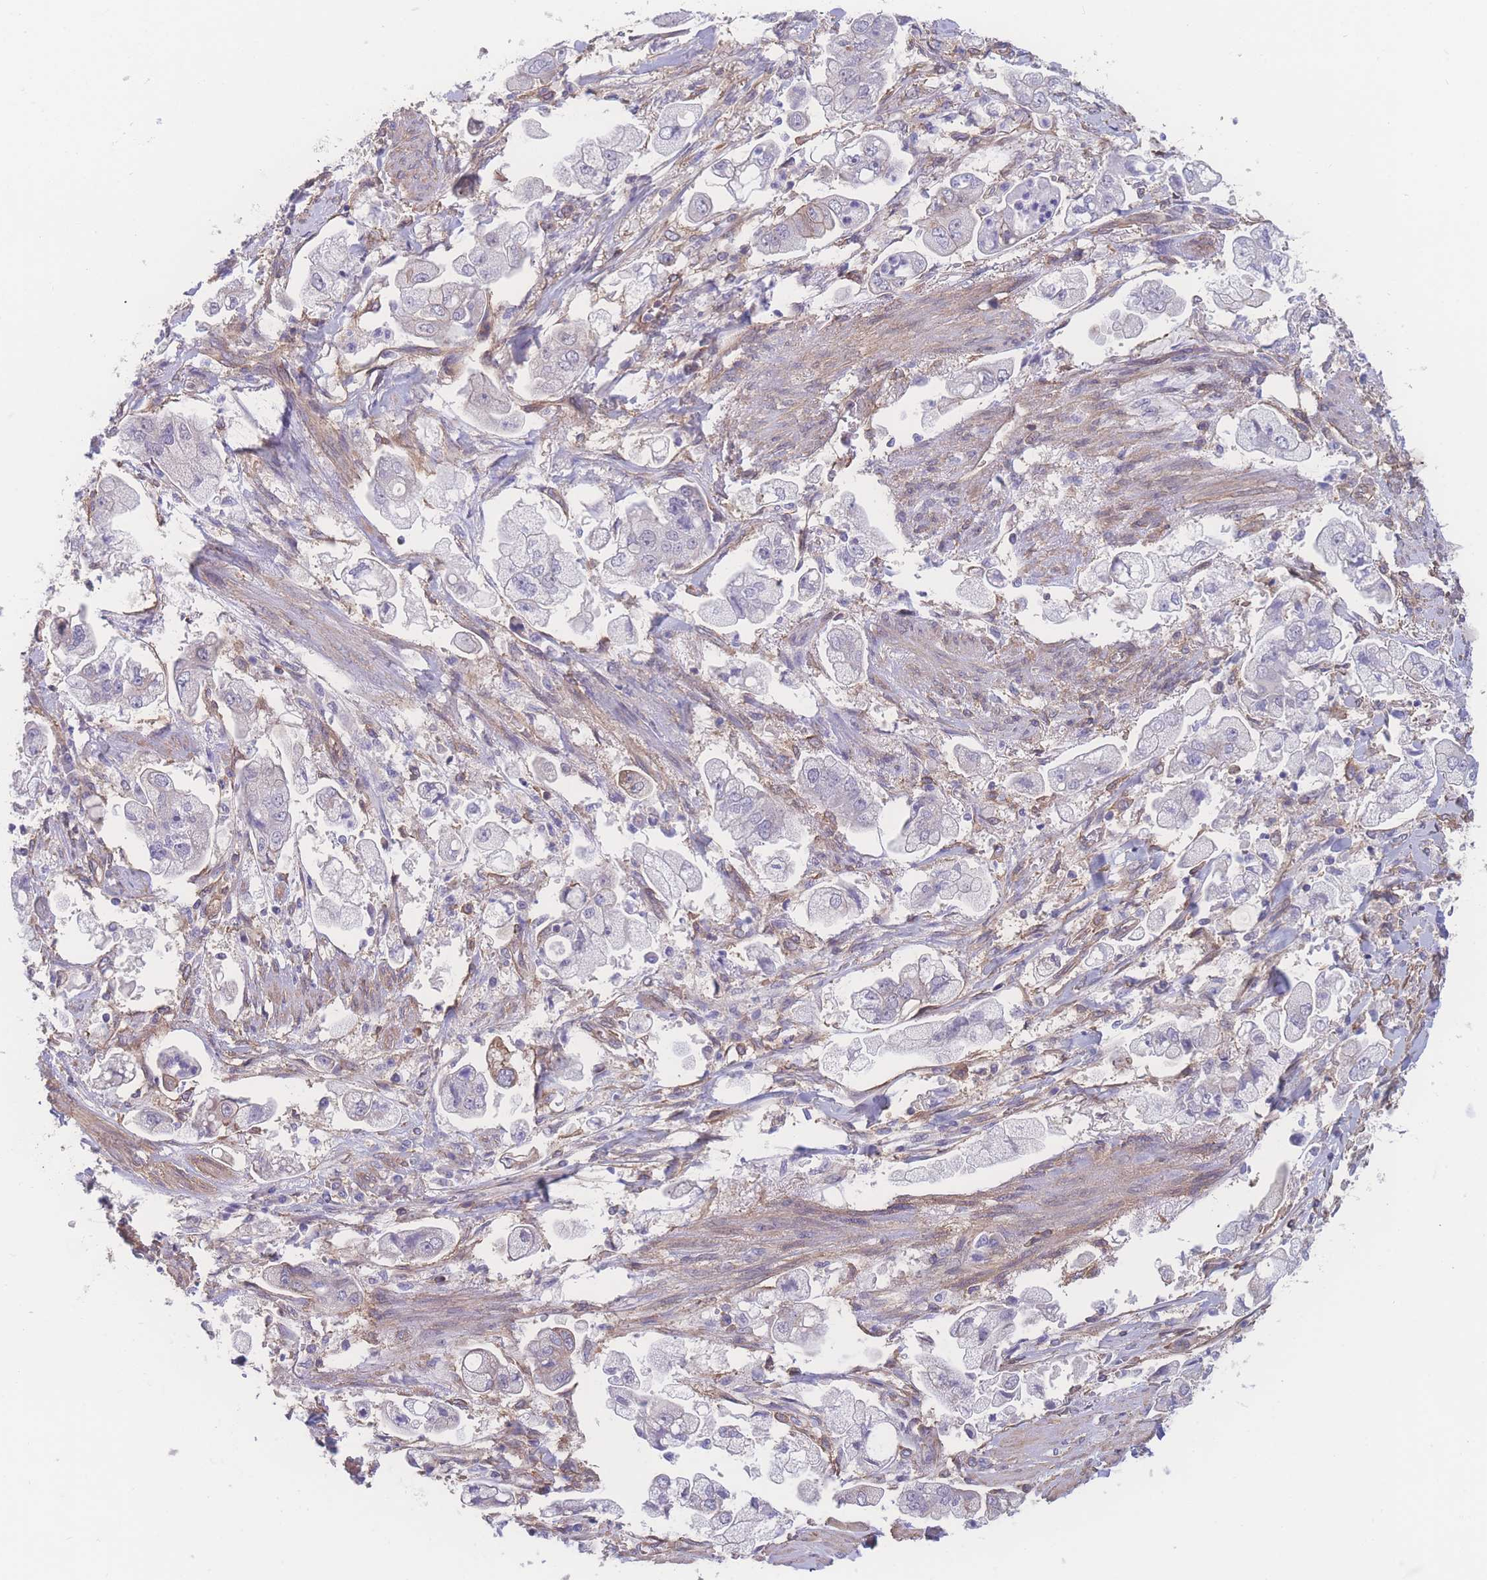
{"staining": {"intensity": "negative", "quantity": "none", "location": "none"}, "tissue": "stomach cancer", "cell_type": "Tumor cells", "image_type": "cancer", "snomed": [{"axis": "morphology", "description": "Adenocarcinoma, NOS"}, {"axis": "topography", "description": "Stomach"}], "caption": "An image of adenocarcinoma (stomach) stained for a protein displays no brown staining in tumor cells.", "gene": "CFAP97", "patient": {"sex": "male", "age": 62}}